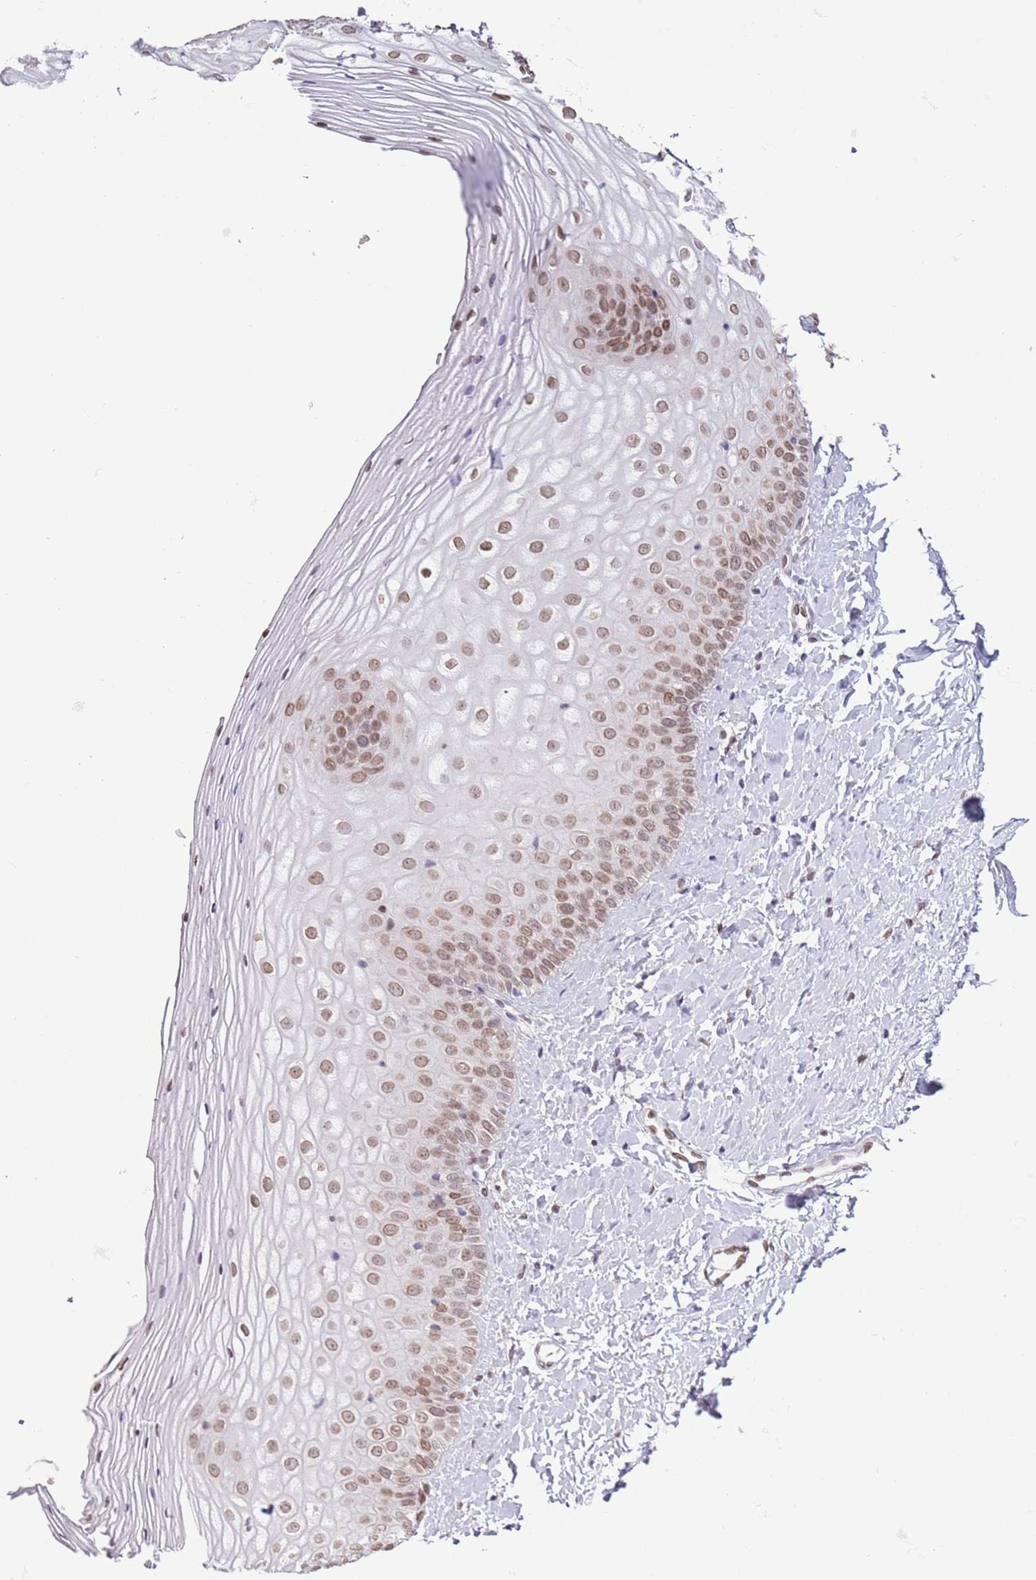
{"staining": {"intensity": "moderate", "quantity": "25%-75%", "location": "nuclear"}, "tissue": "vagina", "cell_type": "Squamous epithelial cells", "image_type": "normal", "snomed": [{"axis": "morphology", "description": "Normal tissue, NOS"}, {"axis": "topography", "description": "Vagina"}], "caption": "A high-resolution micrograph shows IHC staining of unremarkable vagina, which exhibits moderate nuclear expression in about 25%-75% of squamous epithelial cells. (DAB = brown stain, brightfield microscopy at high magnification).", "gene": "ZGLP1", "patient": {"sex": "female", "age": 65}}